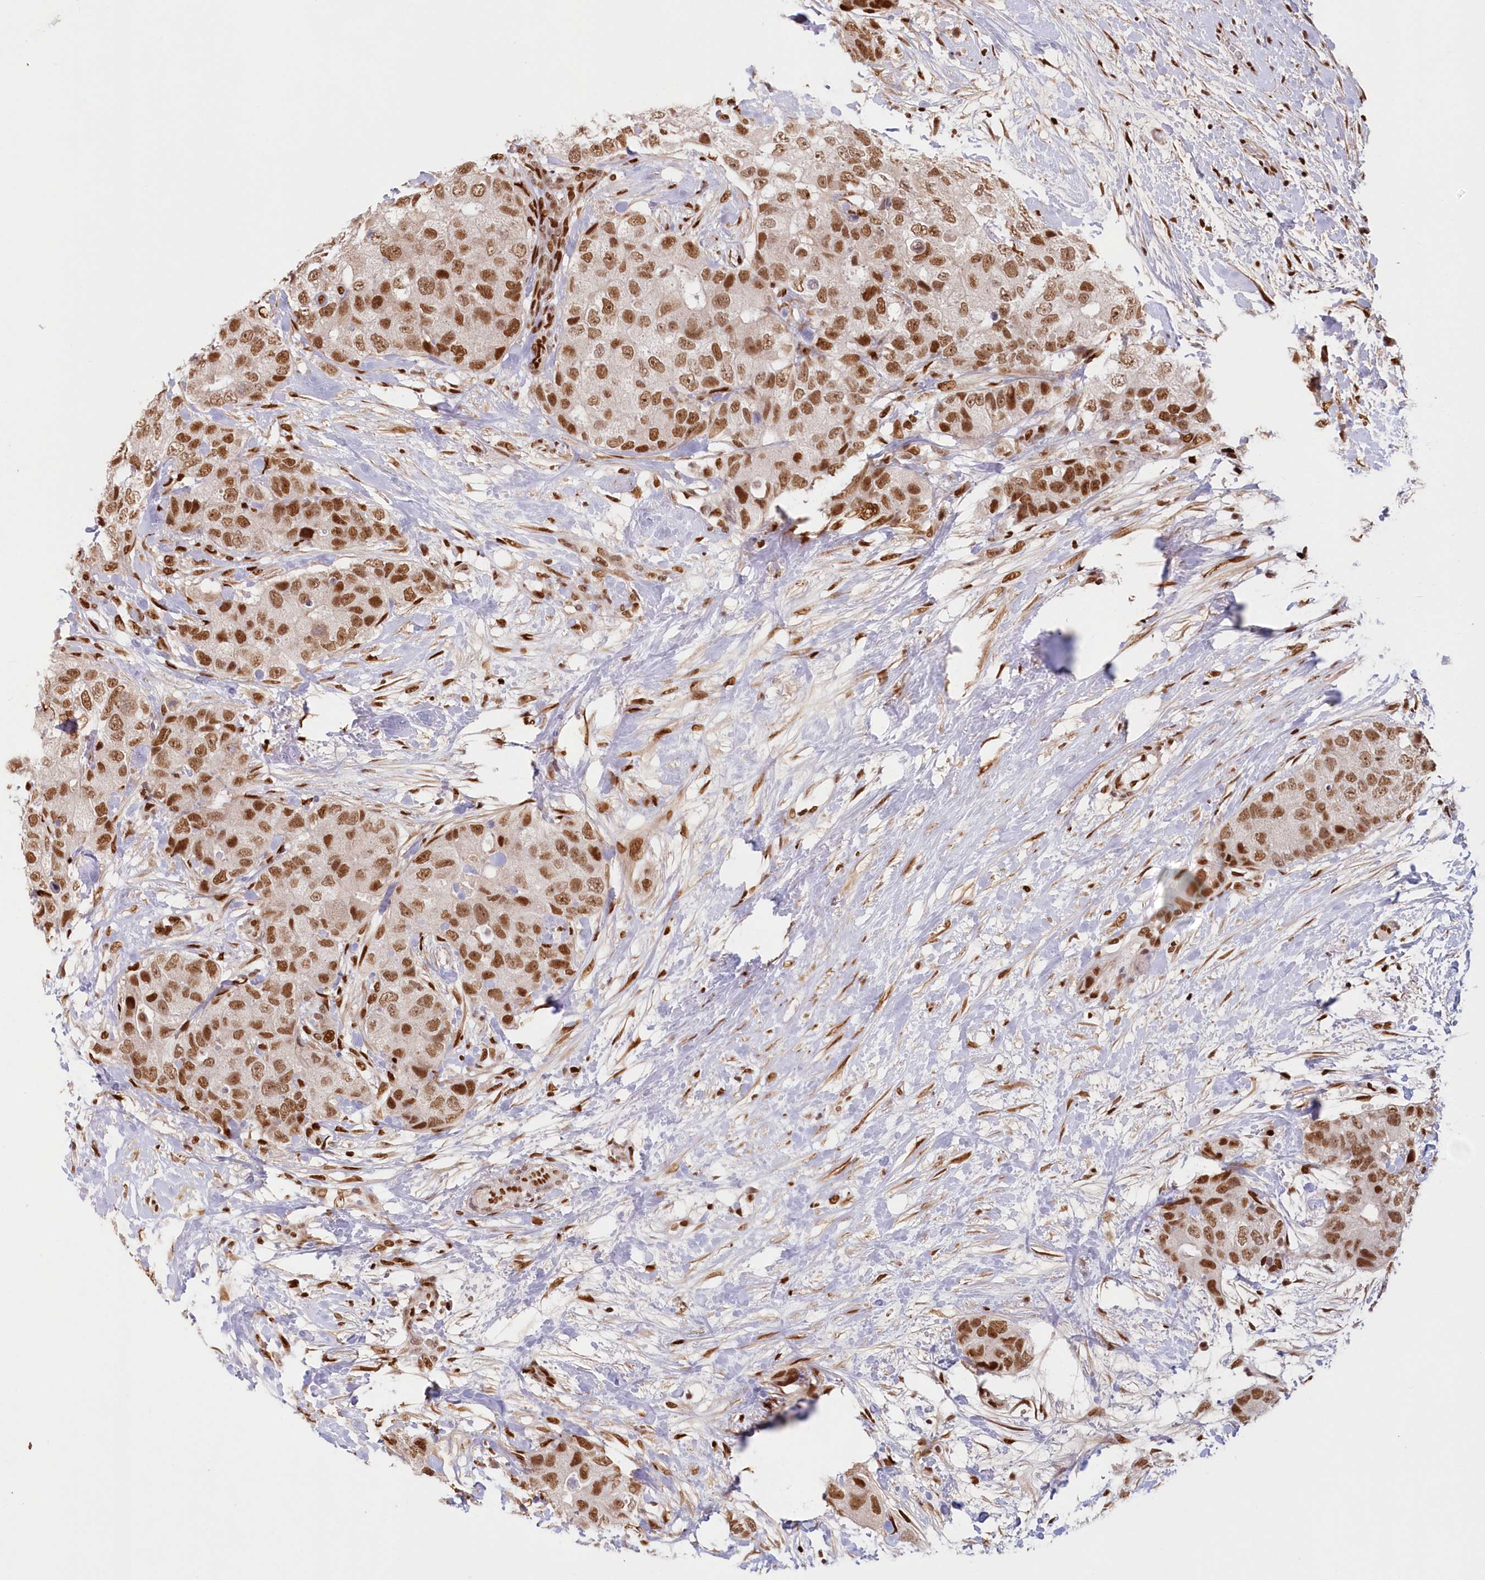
{"staining": {"intensity": "moderate", "quantity": ">75%", "location": "nuclear"}, "tissue": "breast cancer", "cell_type": "Tumor cells", "image_type": "cancer", "snomed": [{"axis": "morphology", "description": "Duct carcinoma"}, {"axis": "topography", "description": "Breast"}], "caption": "Immunohistochemistry photomicrograph of neoplastic tissue: human invasive ductal carcinoma (breast) stained using immunohistochemistry demonstrates medium levels of moderate protein expression localized specifically in the nuclear of tumor cells, appearing as a nuclear brown color.", "gene": "POLR2B", "patient": {"sex": "female", "age": 62}}